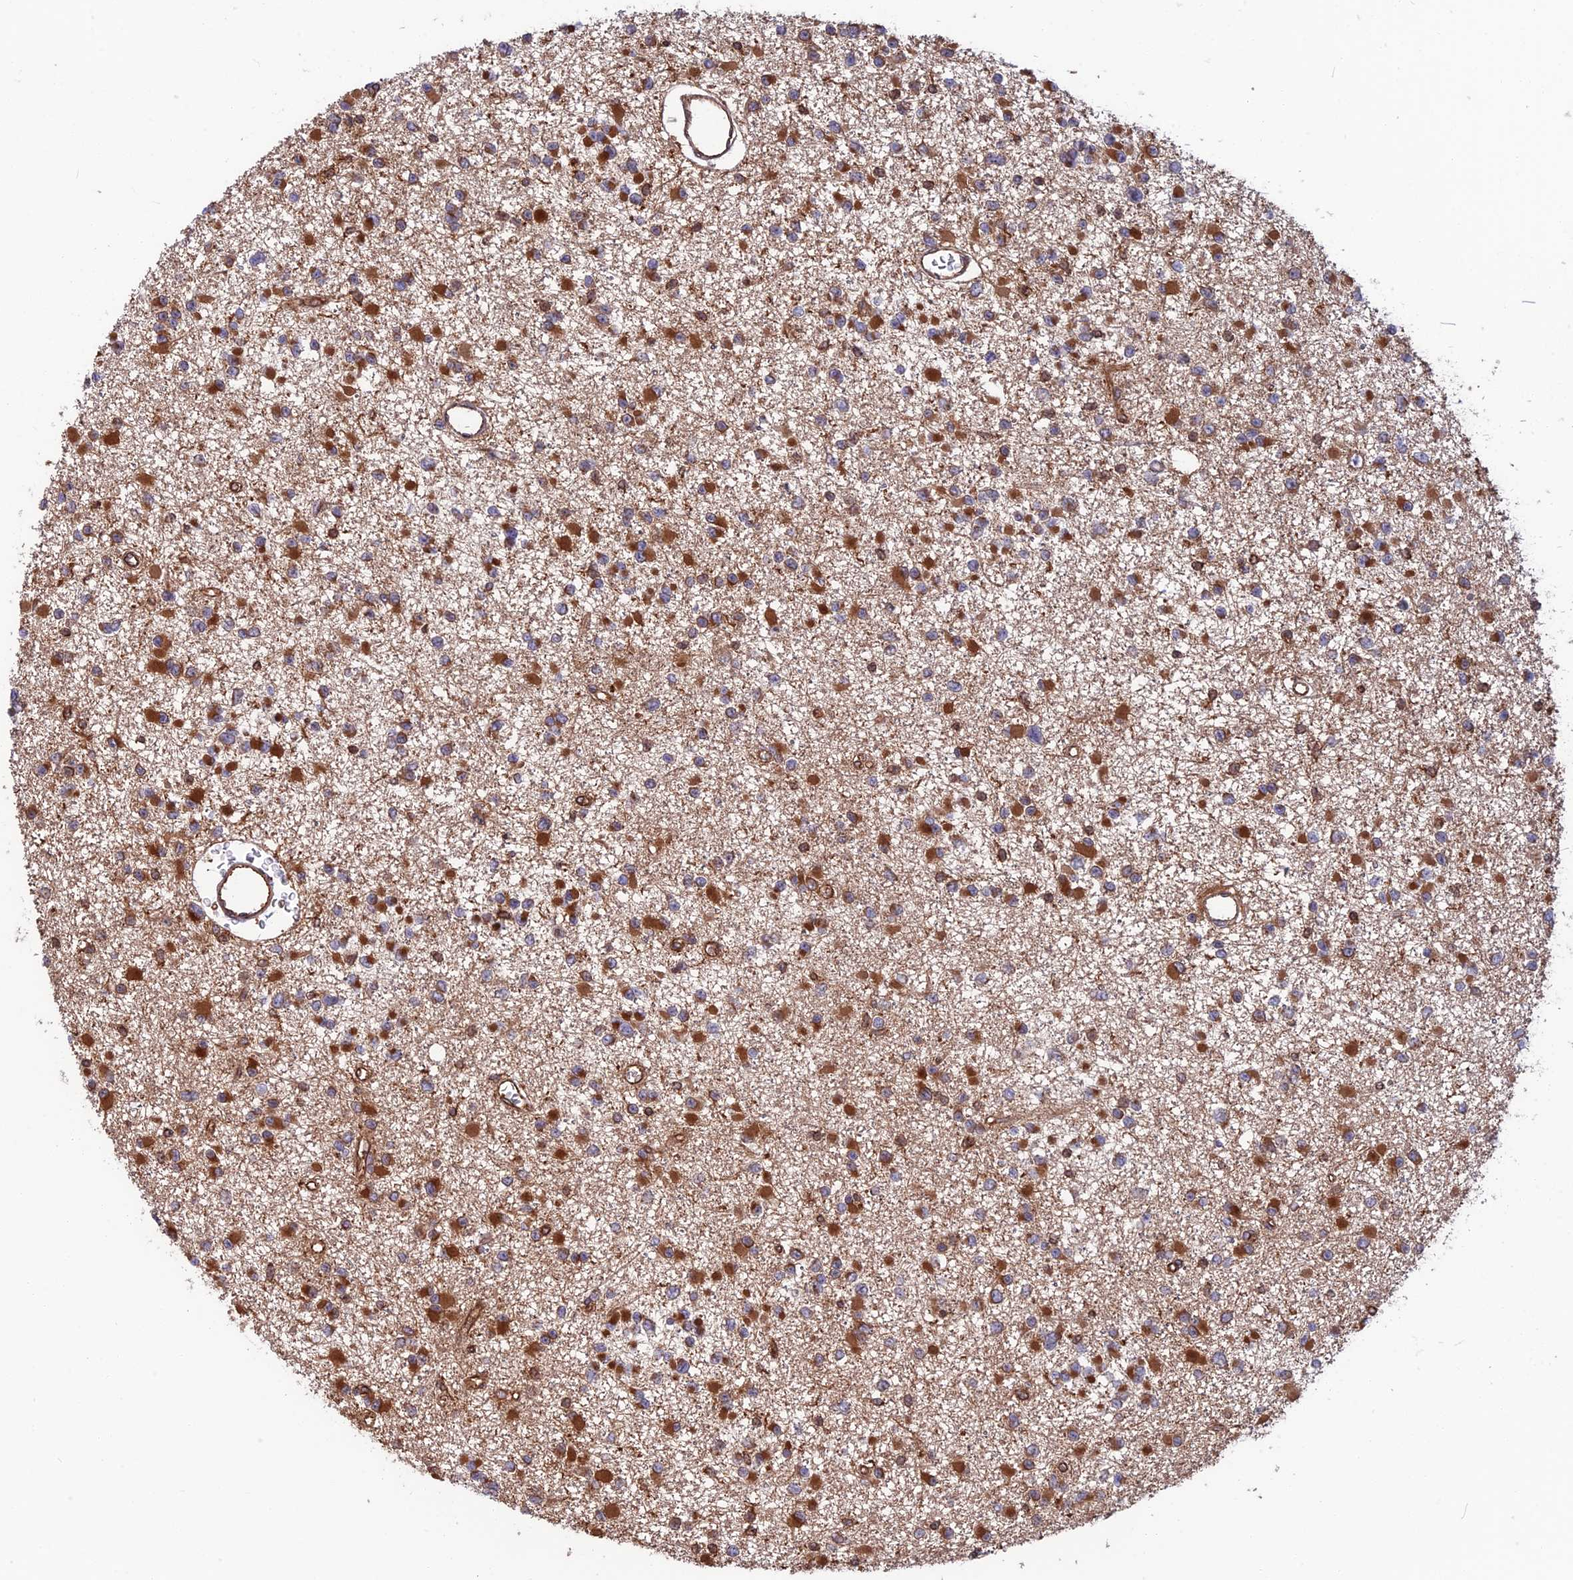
{"staining": {"intensity": "strong", "quantity": "25%-75%", "location": "cytoplasmic/membranous"}, "tissue": "glioma", "cell_type": "Tumor cells", "image_type": "cancer", "snomed": [{"axis": "morphology", "description": "Glioma, malignant, Low grade"}, {"axis": "topography", "description": "Brain"}], "caption": "This image shows immunohistochemistry (IHC) staining of glioma, with high strong cytoplasmic/membranous staining in about 25%-75% of tumor cells.", "gene": "WDR1", "patient": {"sex": "female", "age": 22}}